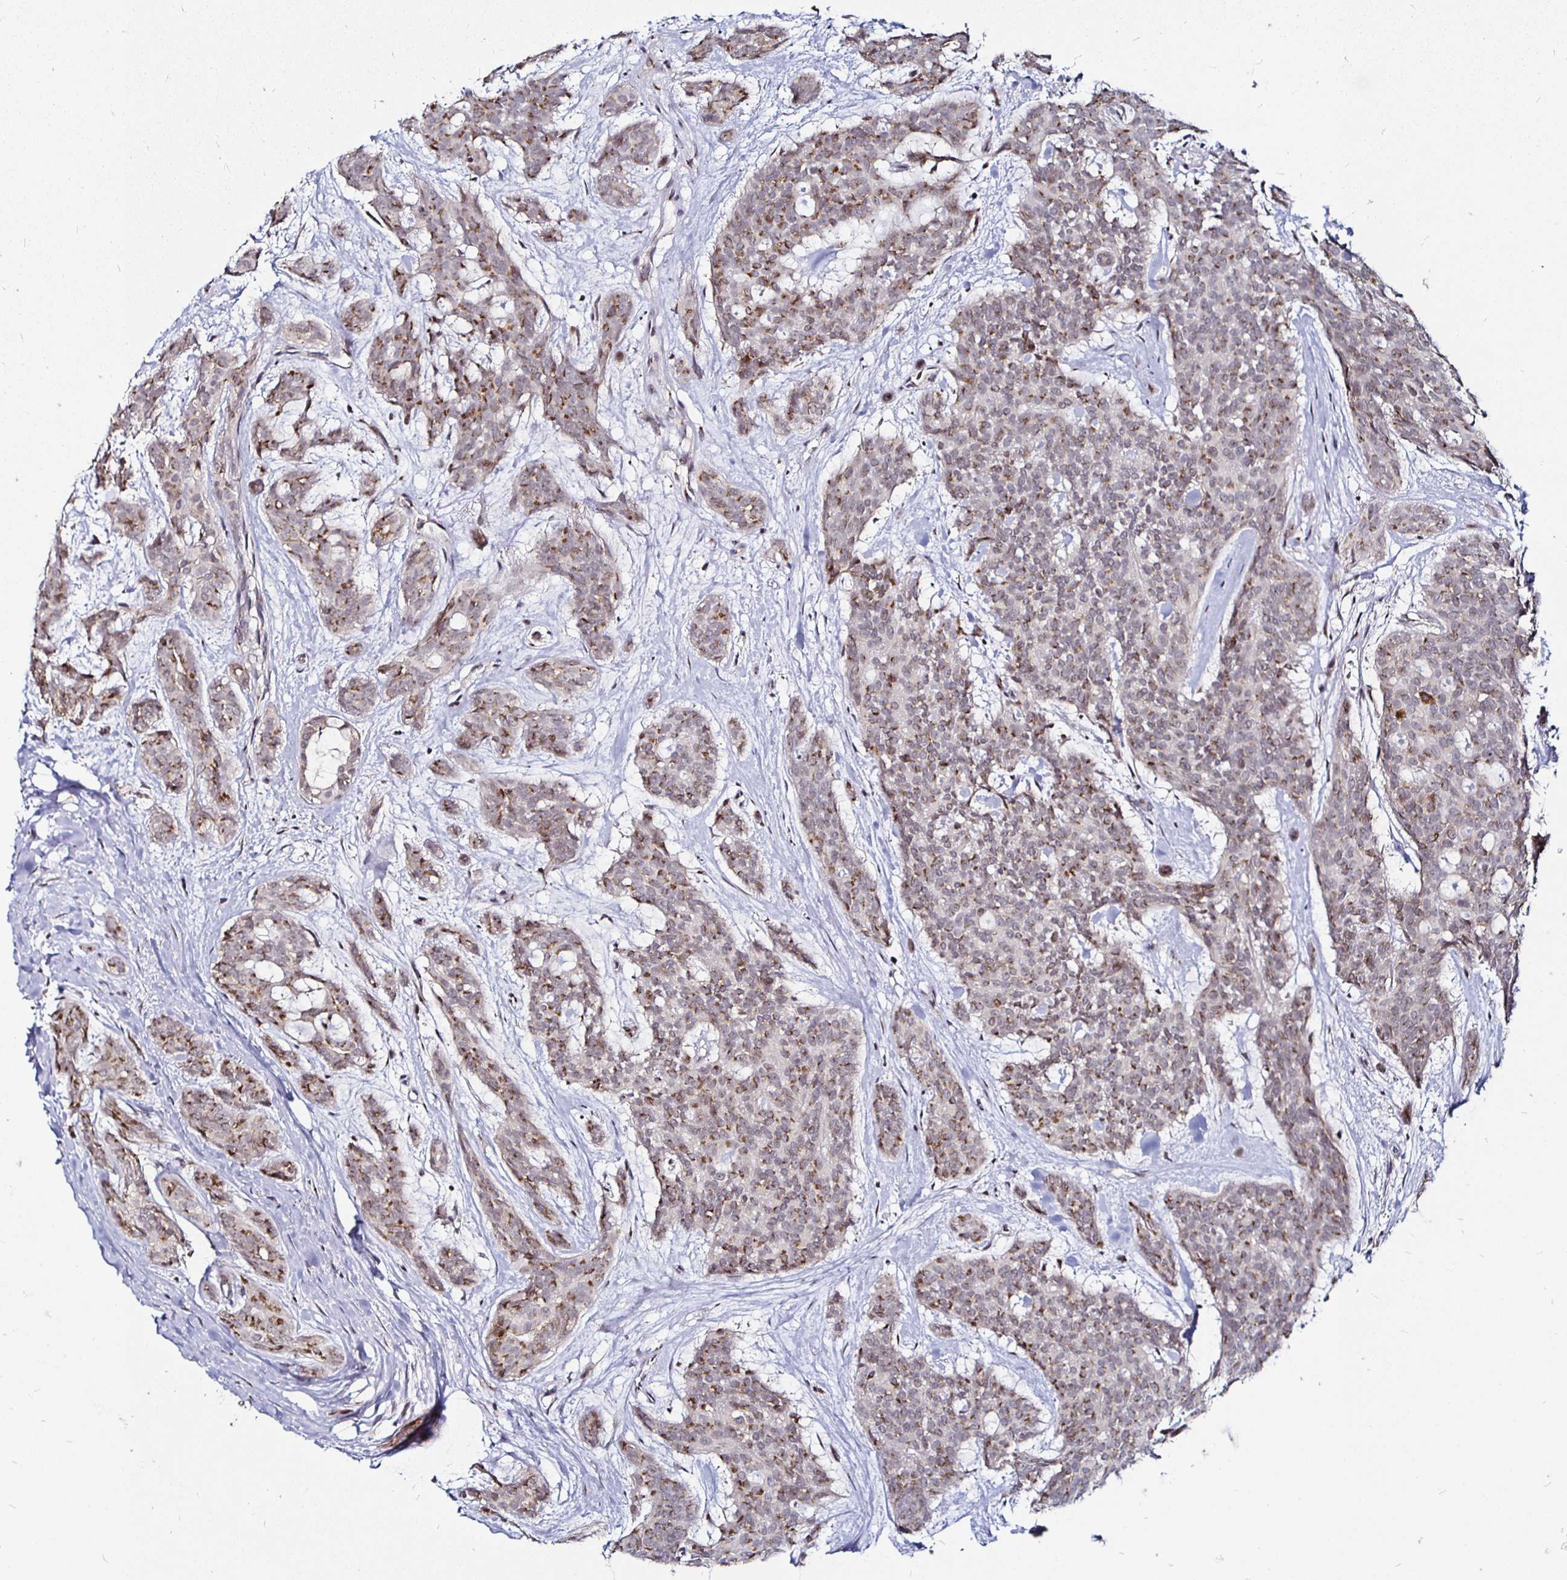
{"staining": {"intensity": "moderate", "quantity": "25%-75%", "location": "cytoplasmic/membranous"}, "tissue": "head and neck cancer", "cell_type": "Tumor cells", "image_type": "cancer", "snomed": [{"axis": "morphology", "description": "Adenocarcinoma, NOS"}, {"axis": "topography", "description": "Head-Neck"}], "caption": "Approximately 25%-75% of tumor cells in human head and neck adenocarcinoma reveal moderate cytoplasmic/membranous protein staining as visualized by brown immunohistochemical staining.", "gene": "ATG3", "patient": {"sex": "male", "age": 66}}